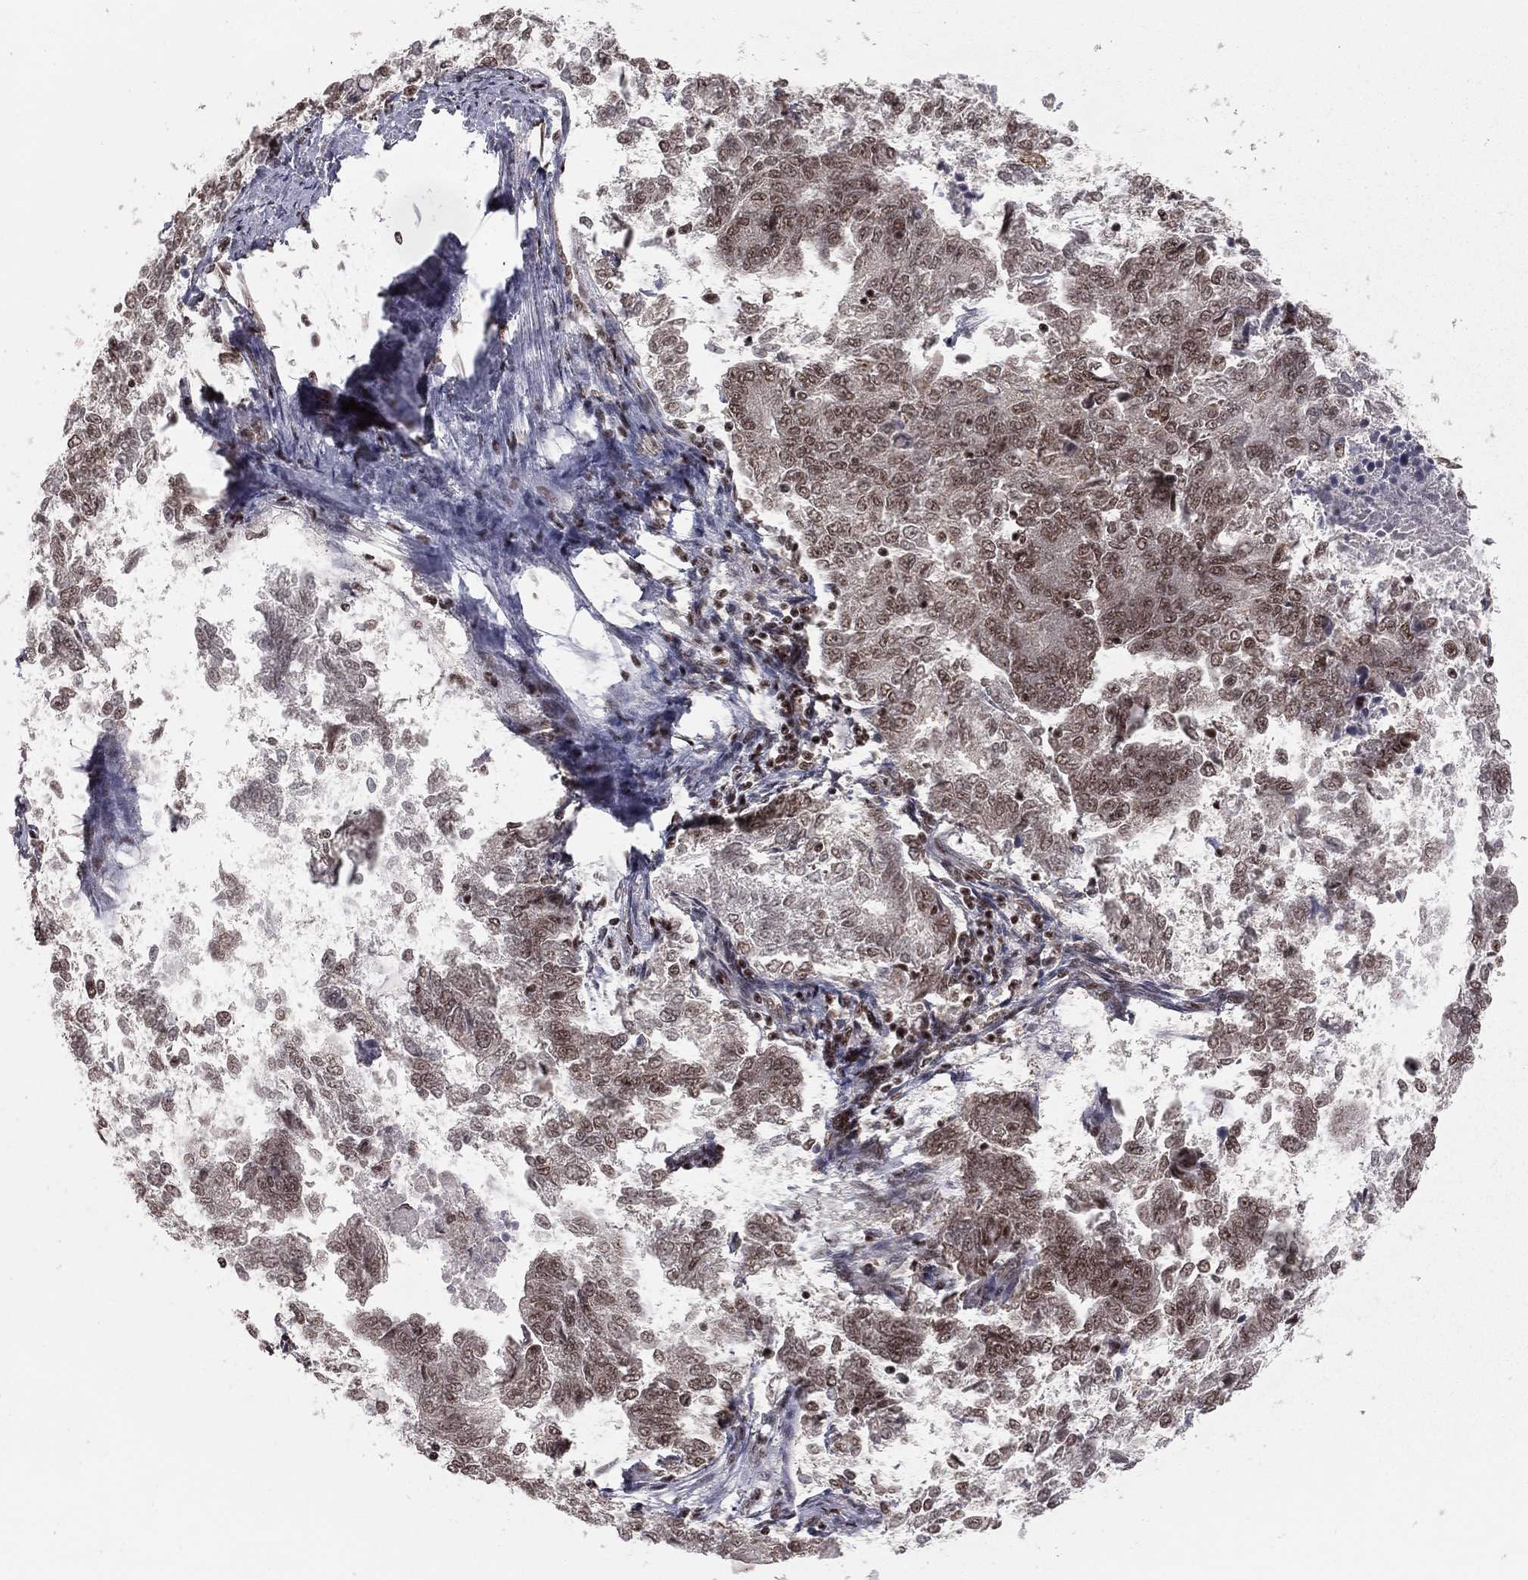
{"staining": {"intensity": "weak", "quantity": "25%-75%", "location": "nuclear"}, "tissue": "endometrial cancer", "cell_type": "Tumor cells", "image_type": "cancer", "snomed": [{"axis": "morphology", "description": "Adenocarcinoma, NOS"}, {"axis": "topography", "description": "Endometrium"}], "caption": "A micrograph of human endometrial cancer (adenocarcinoma) stained for a protein shows weak nuclear brown staining in tumor cells.", "gene": "NFYB", "patient": {"sex": "female", "age": 65}}